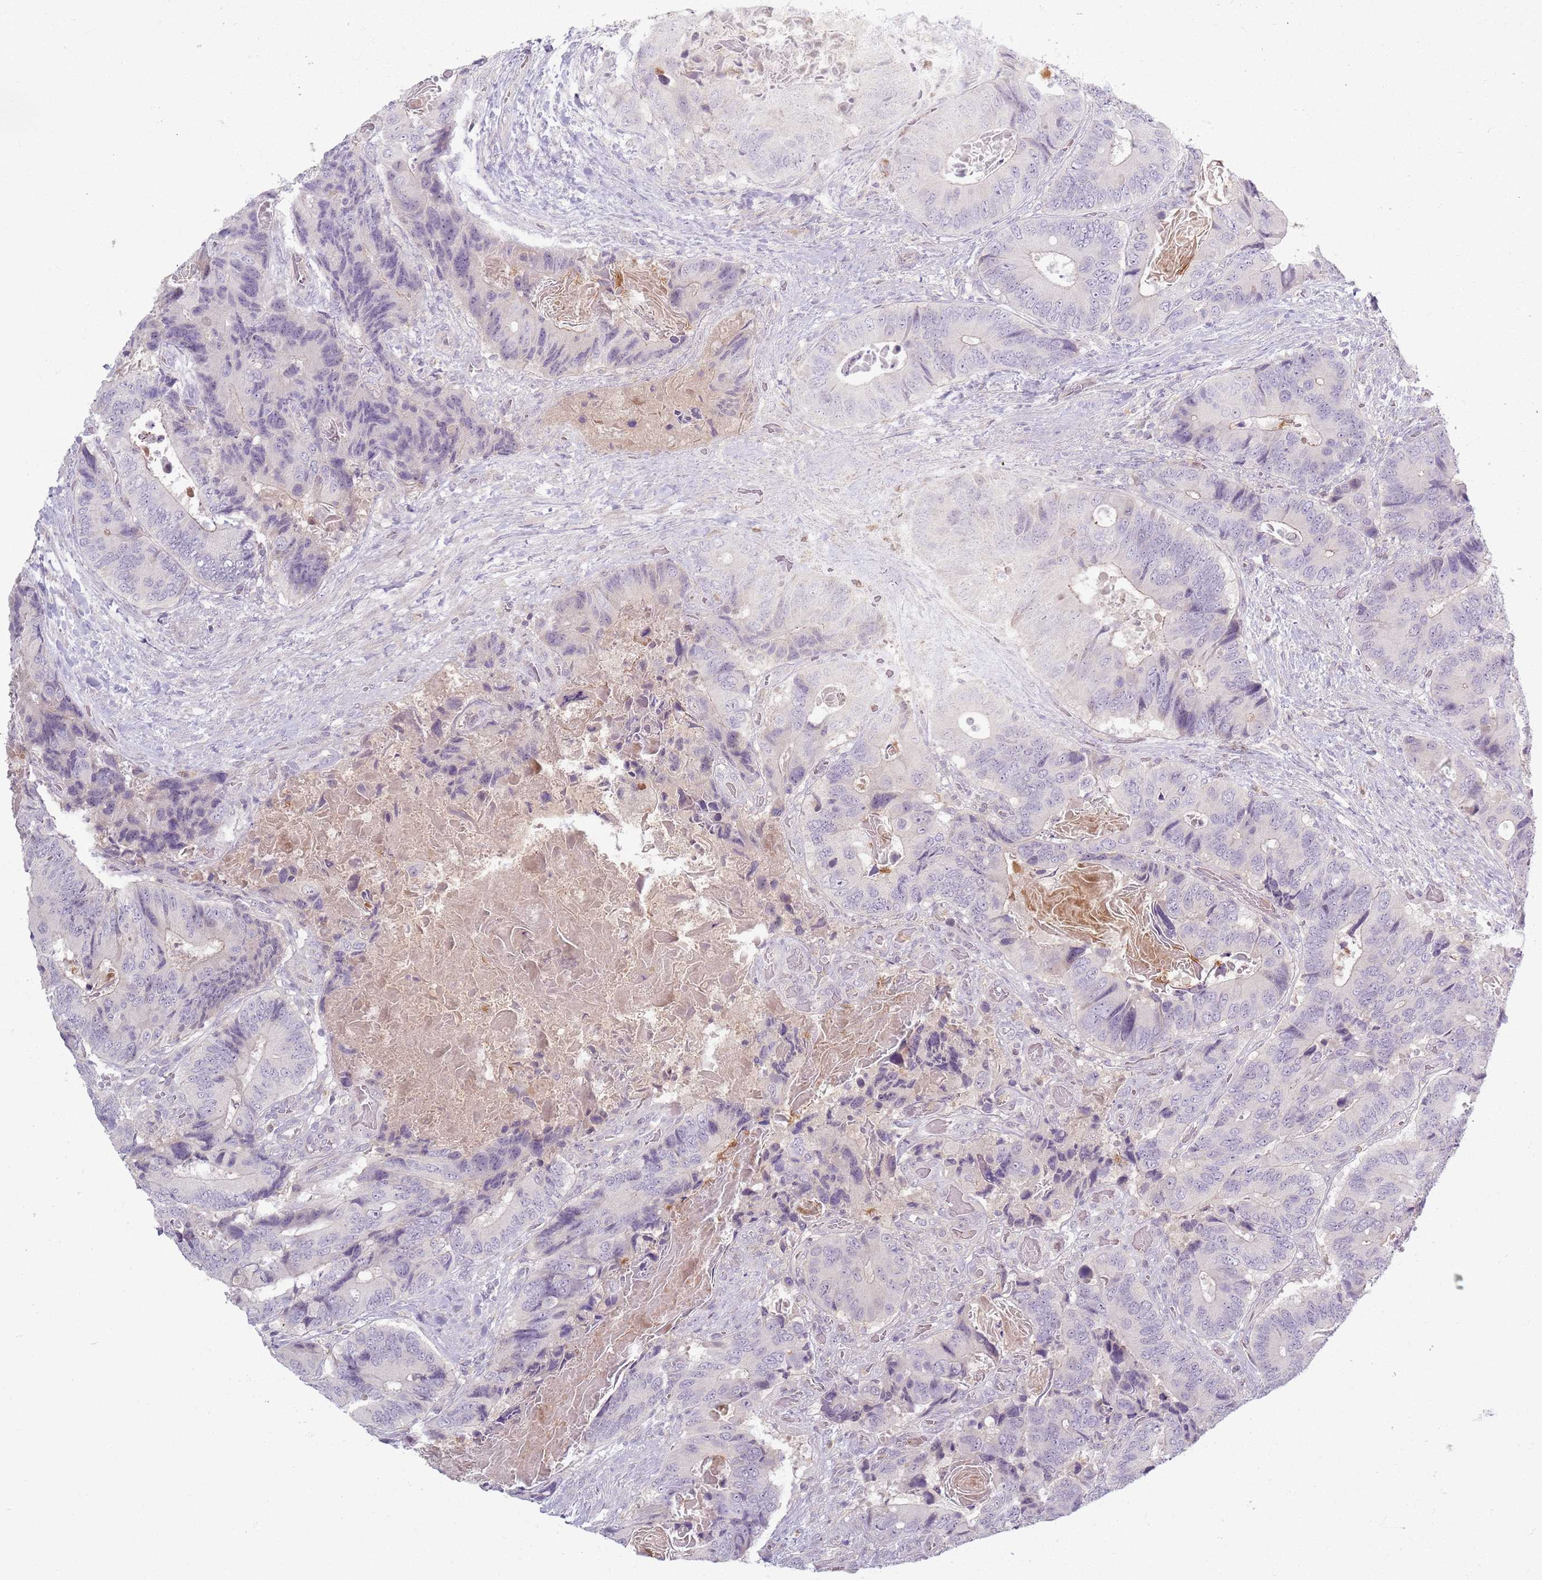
{"staining": {"intensity": "negative", "quantity": "none", "location": "none"}, "tissue": "colorectal cancer", "cell_type": "Tumor cells", "image_type": "cancer", "snomed": [{"axis": "morphology", "description": "Adenocarcinoma, NOS"}, {"axis": "topography", "description": "Colon"}], "caption": "The image reveals no significant expression in tumor cells of adenocarcinoma (colorectal).", "gene": "ZDHHC2", "patient": {"sex": "male", "age": 84}}